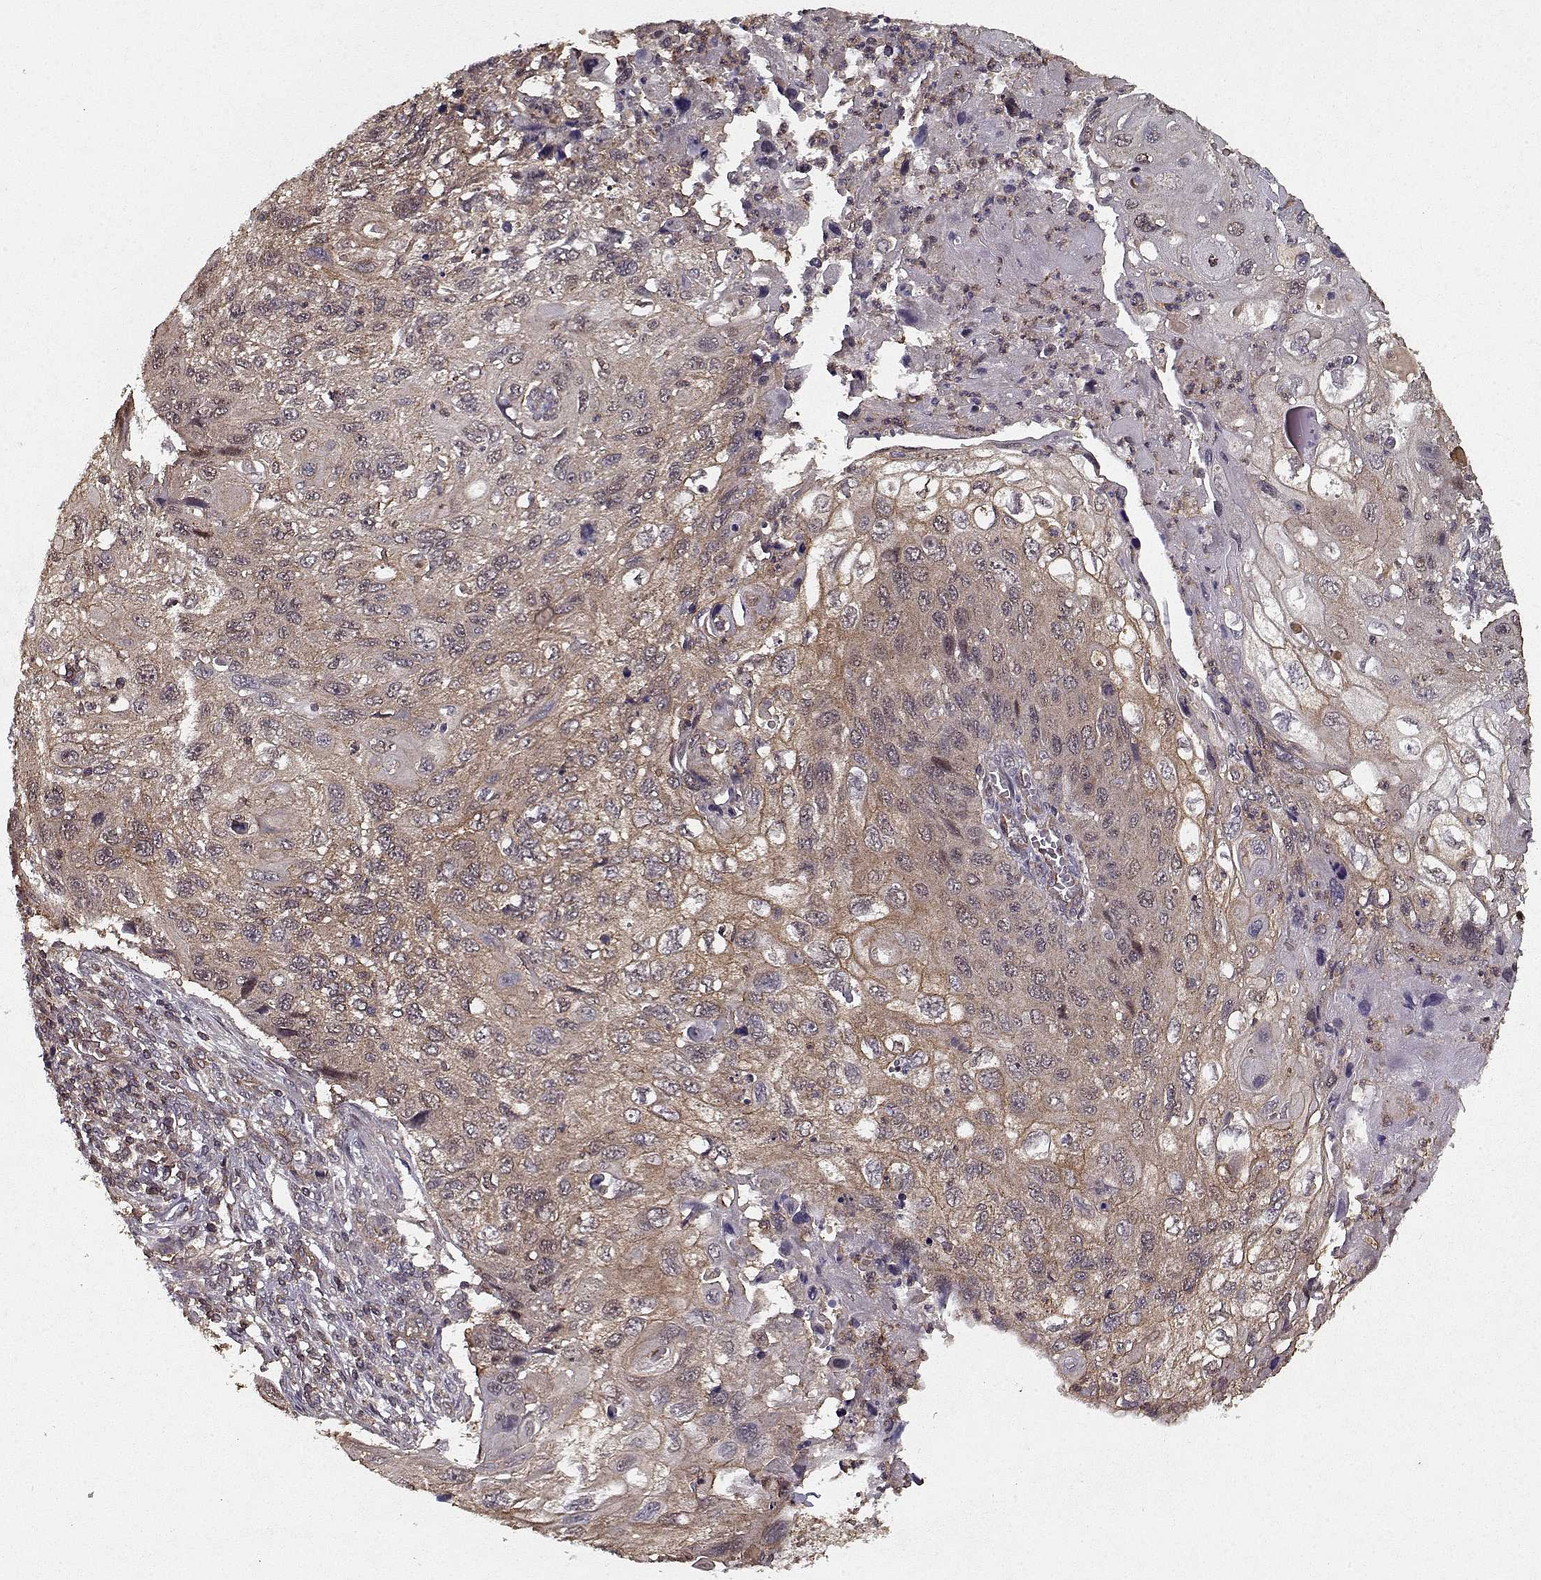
{"staining": {"intensity": "weak", "quantity": ">75%", "location": "cytoplasmic/membranous"}, "tissue": "cervical cancer", "cell_type": "Tumor cells", "image_type": "cancer", "snomed": [{"axis": "morphology", "description": "Squamous cell carcinoma, NOS"}, {"axis": "topography", "description": "Cervix"}], "caption": "A micrograph of squamous cell carcinoma (cervical) stained for a protein displays weak cytoplasmic/membranous brown staining in tumor cells. Nuclei are stained in blue.", "gene": "PPP1R12A", "patient": {"sex": "female", "age": 70}}